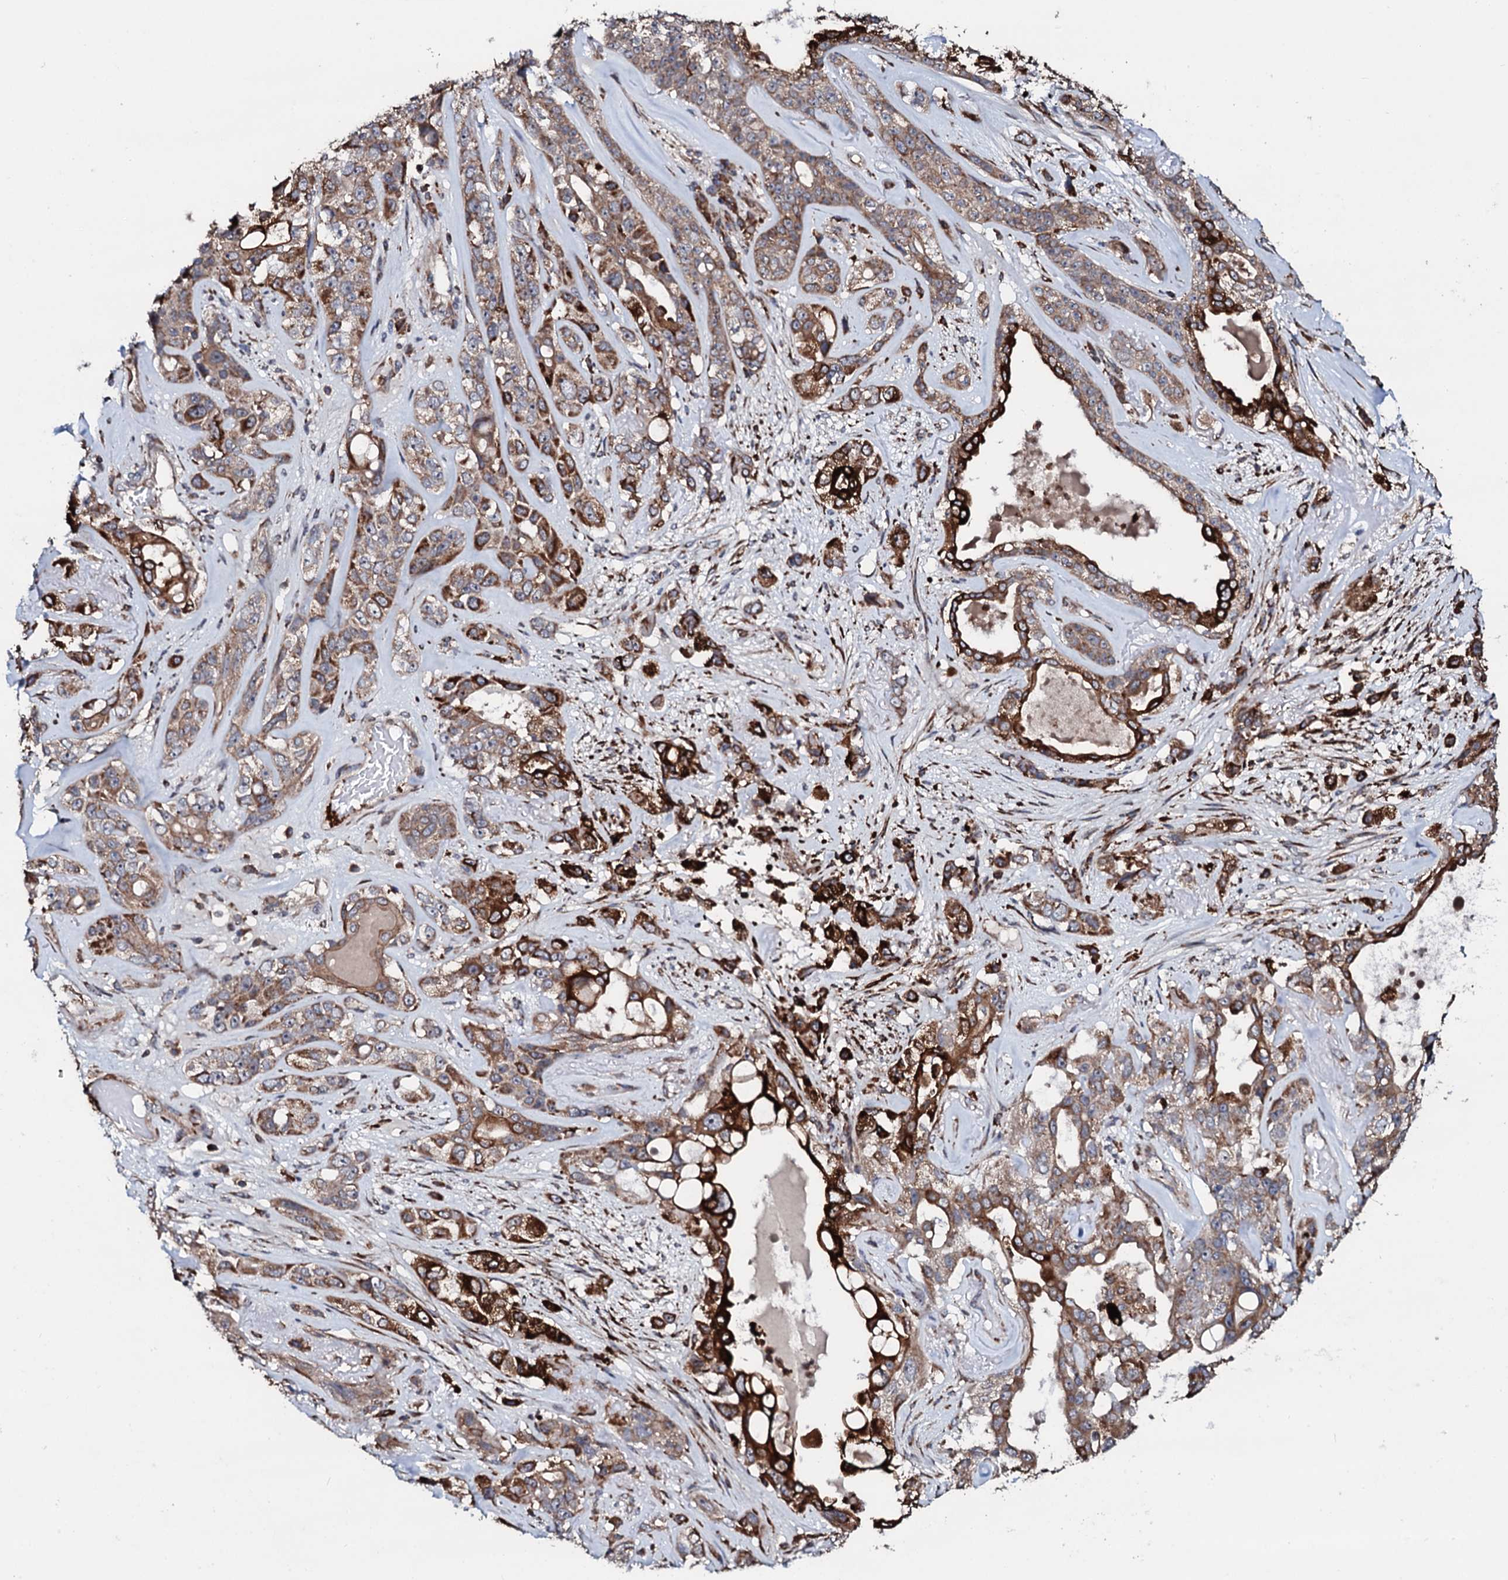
{"staining": {"intensity": "strong", "quantity": "25%-75%", "location": "cytoplasmic/membranous"}, "tissue": "lung cancer", "cell_type": "Tumor cells", "image_type": "cancer", "snomed": [{"axis": "morphology", "description": "Squamous cell carcinoma, NOS"}, {"axis": "topography", "description": "Lung"}], "caption": "Squamous cell carcinoma (lung) stained with a brown dye shows strong cytoplasmic/membranous positive positivity in about 25%-75% of tumor cells.", "gene": "SDHAF2", "patient": {"sex": "female", "age": 70}}